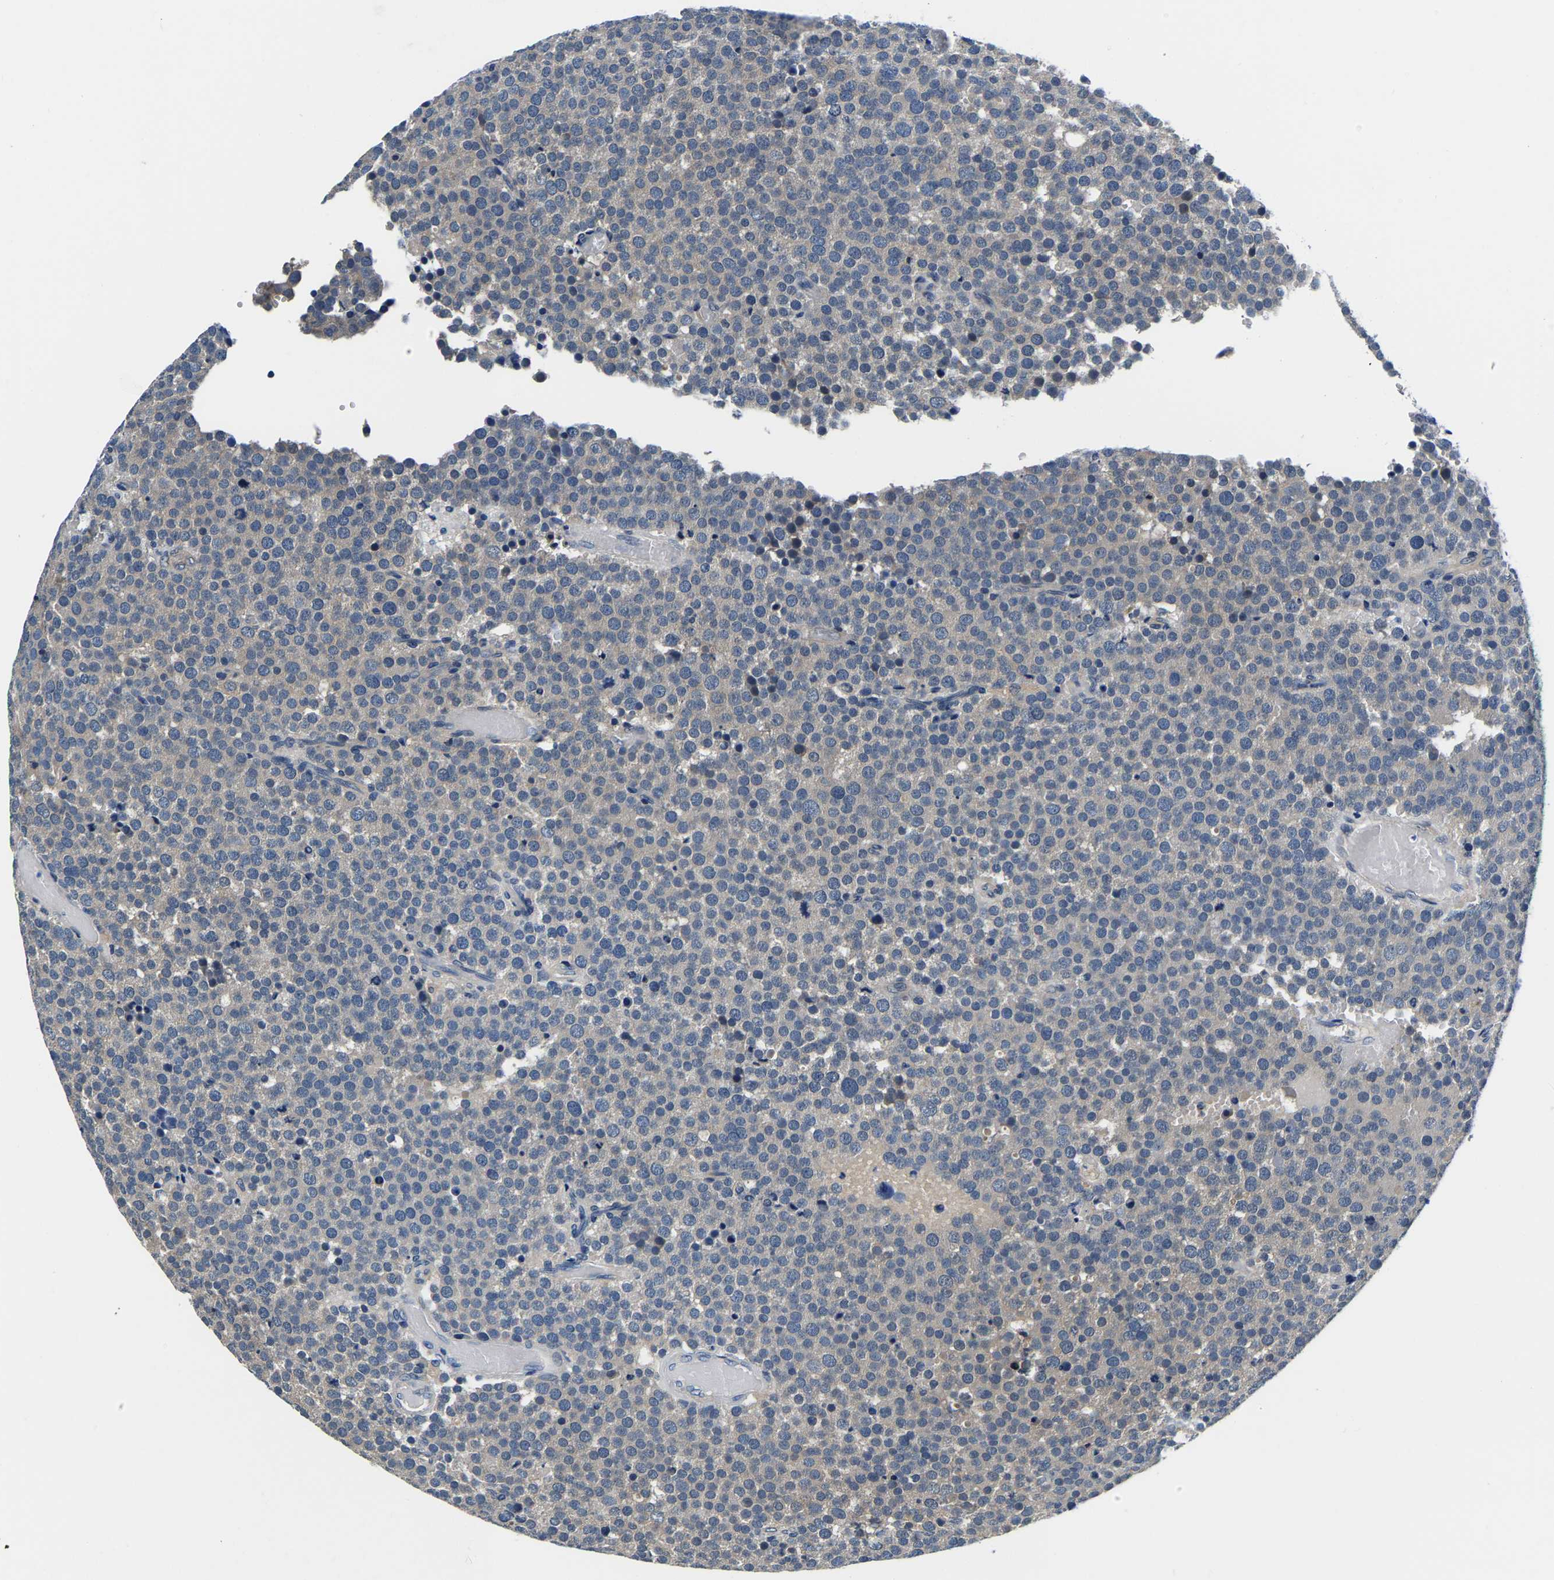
{"staining": {"intensity": "weak", "quantity": "25%-75%", "location": "cytoplasmic/membranous"}, "tissue": "testis cancer", "cell_type": "Tumor cells", "image_type": "cancer", "snomed": [{"axis": "morphology", "description": "Normal tissue, NOS"}, {"axis": "morphology", "description": "Seminoma, NOS"}, {"axis": "topography", "description": "Testis"}], "caption": "IHC (DAB) staining of testis cancer exhibits weak cytoplasmic/membranous protein staining in about 25%-75% of tumor cells.", "gene": "ACO1", "patient": {"sex": "male", "age": 71}}